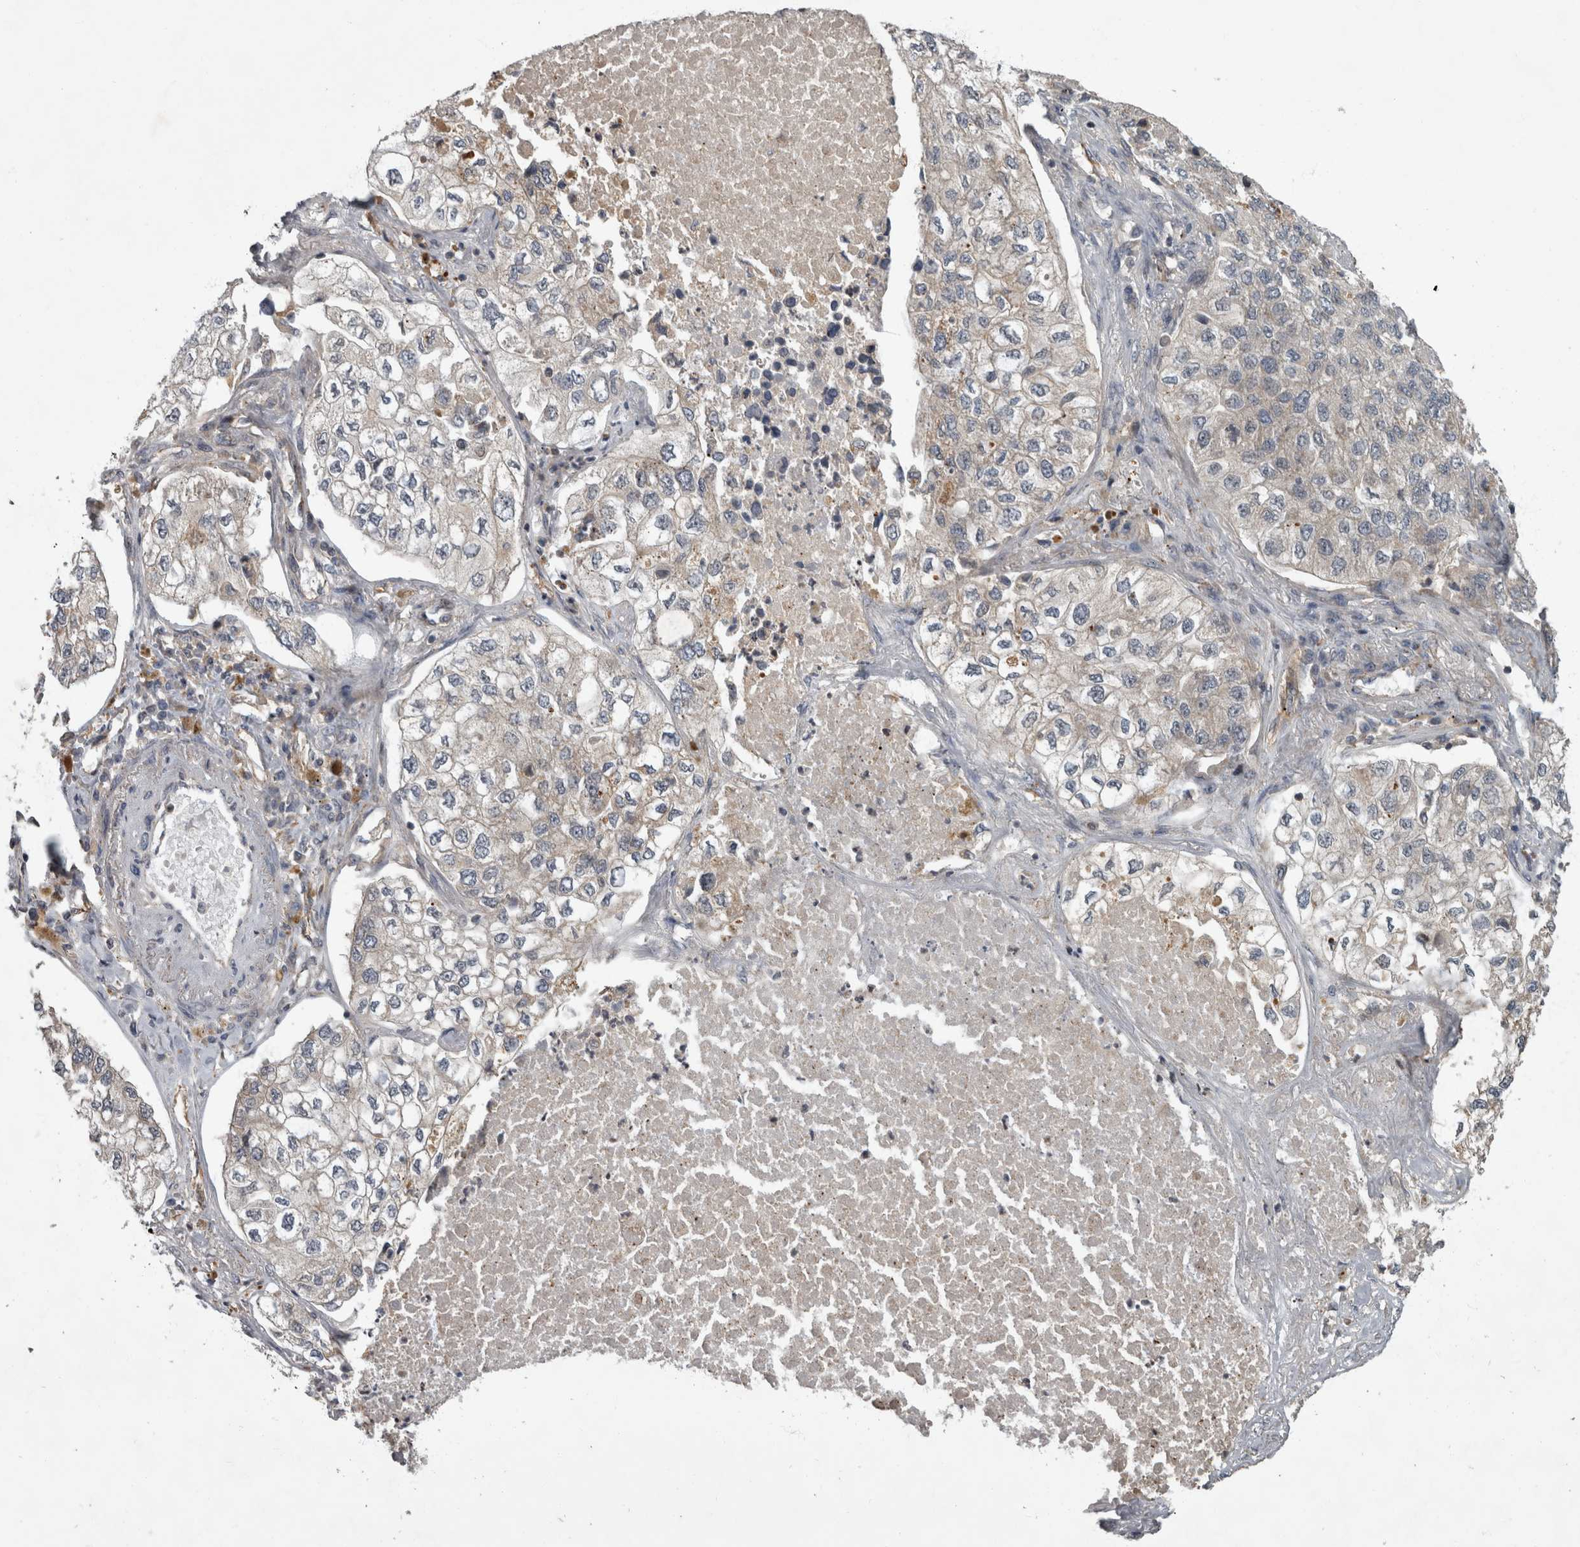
{"staining": {"intensity": "weak", "quantity": "<25%", "location": "cytoplasmic/membranous"}, "tissue": "lung cancer", "cell_type": "Tumor cells", "image_type": "cancer", "snomed": [{"axis": "morphology", "description": "Adenocarcinoma, NOS"}, {"axis": "topography", "description": "Lung"}], "caption": "This is an immunohistochemistry (IHC) histopathology image of lung cancer (adenocarcinoma). There is no positivity in tumor cells.", "gene": "VEGFD", "patient": {"sex": "male", "age": 63}}